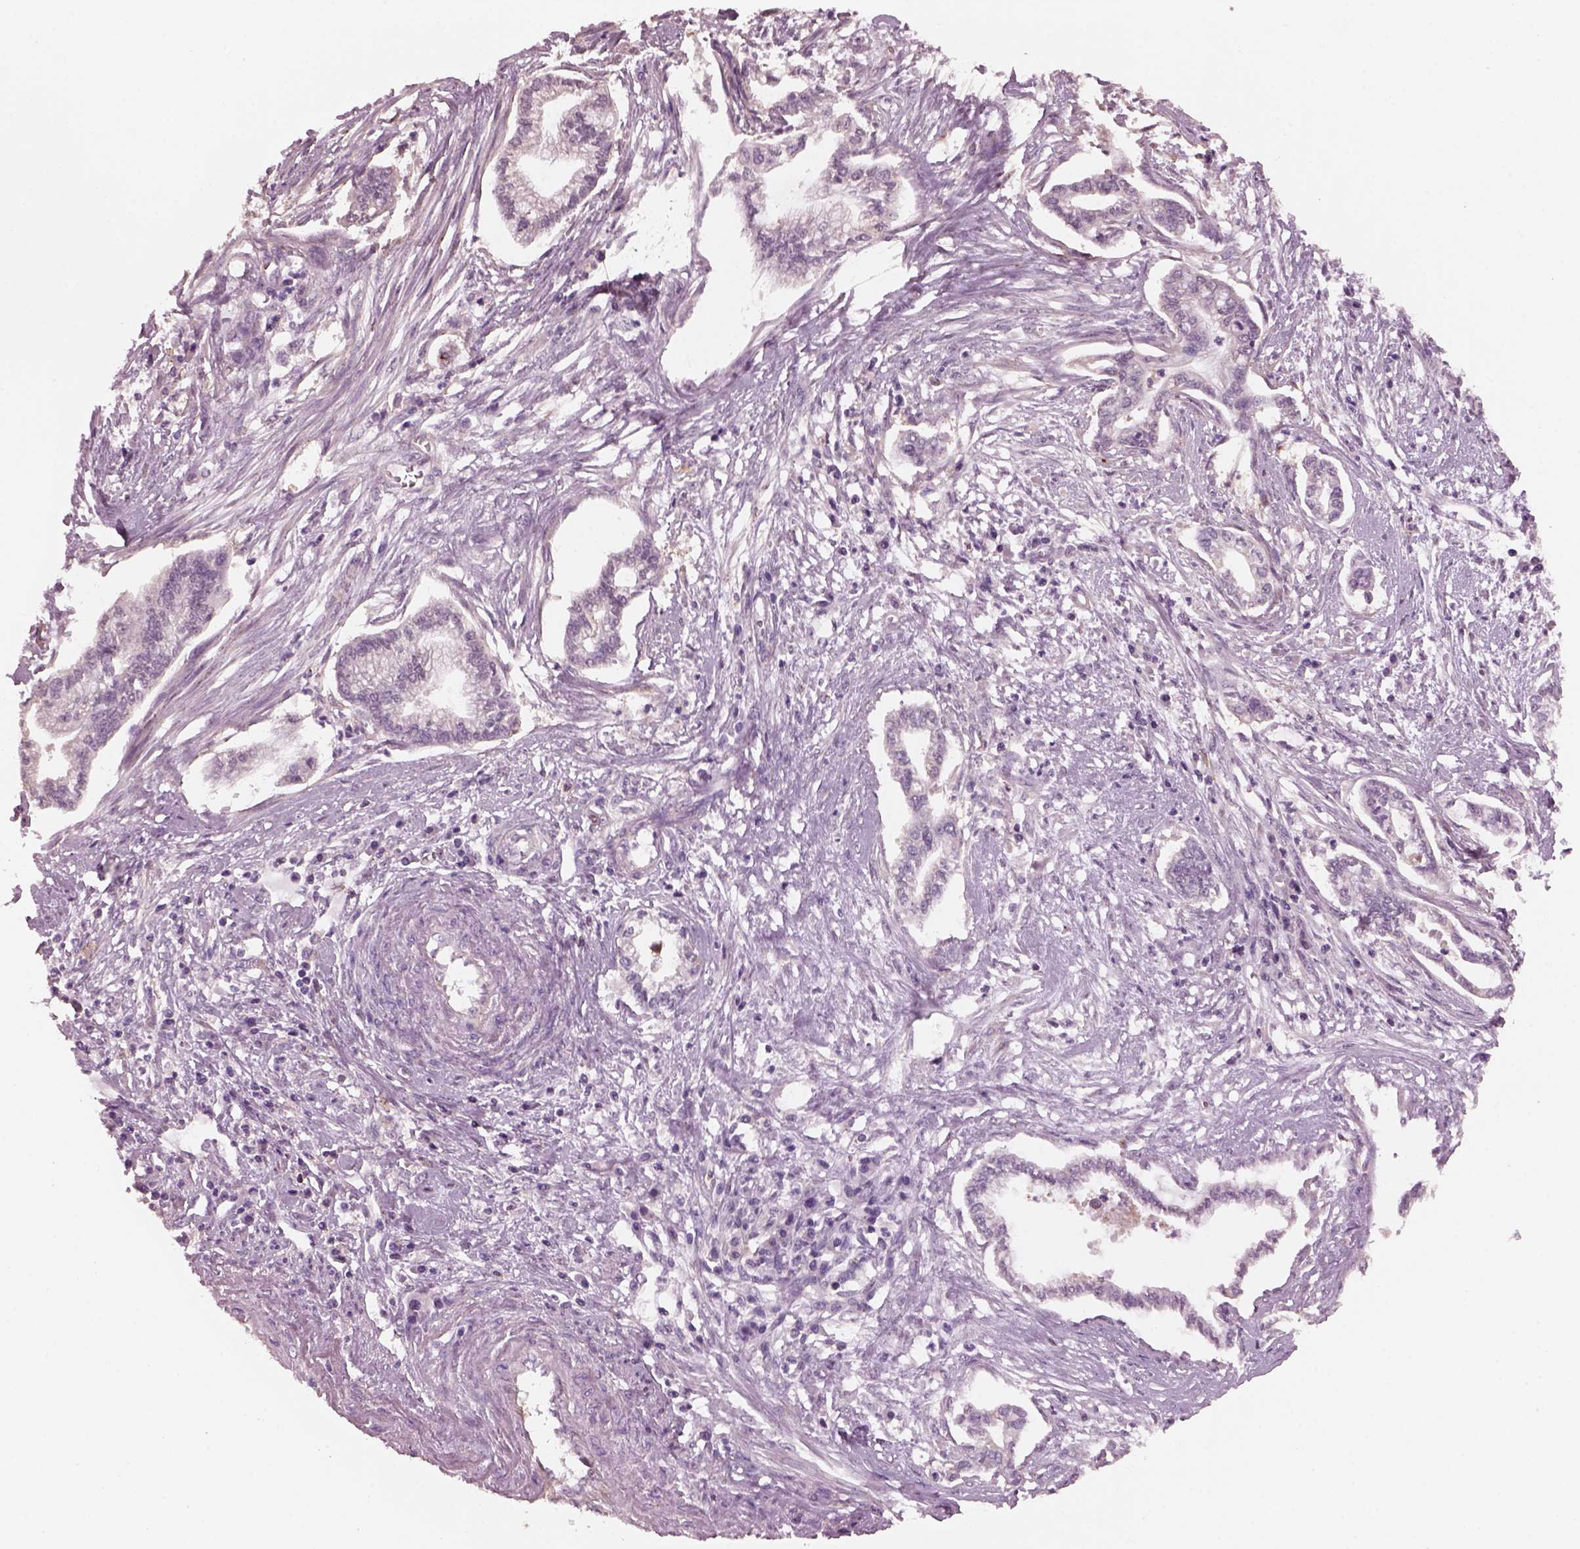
{"staining": {"intensity": "negative", "quantity": "none", "location": "none"}, "tissue": "cervical cancer", "cell_type": "Tumor cells", "image_type": "cancer", "snomed": [{"axis": "morphology", "description": "Adenocarcinoma, NOS"}, {"axis": "topography", "description": "Cervix"}], "caption": "This image is of cervical cancer stained with IHC to label a protein in brown with the nuclei are counter-stained blue. There is no expression in tumor cells.", "gene": "SRI", "patient": {"sex": "female", "age": 62}}